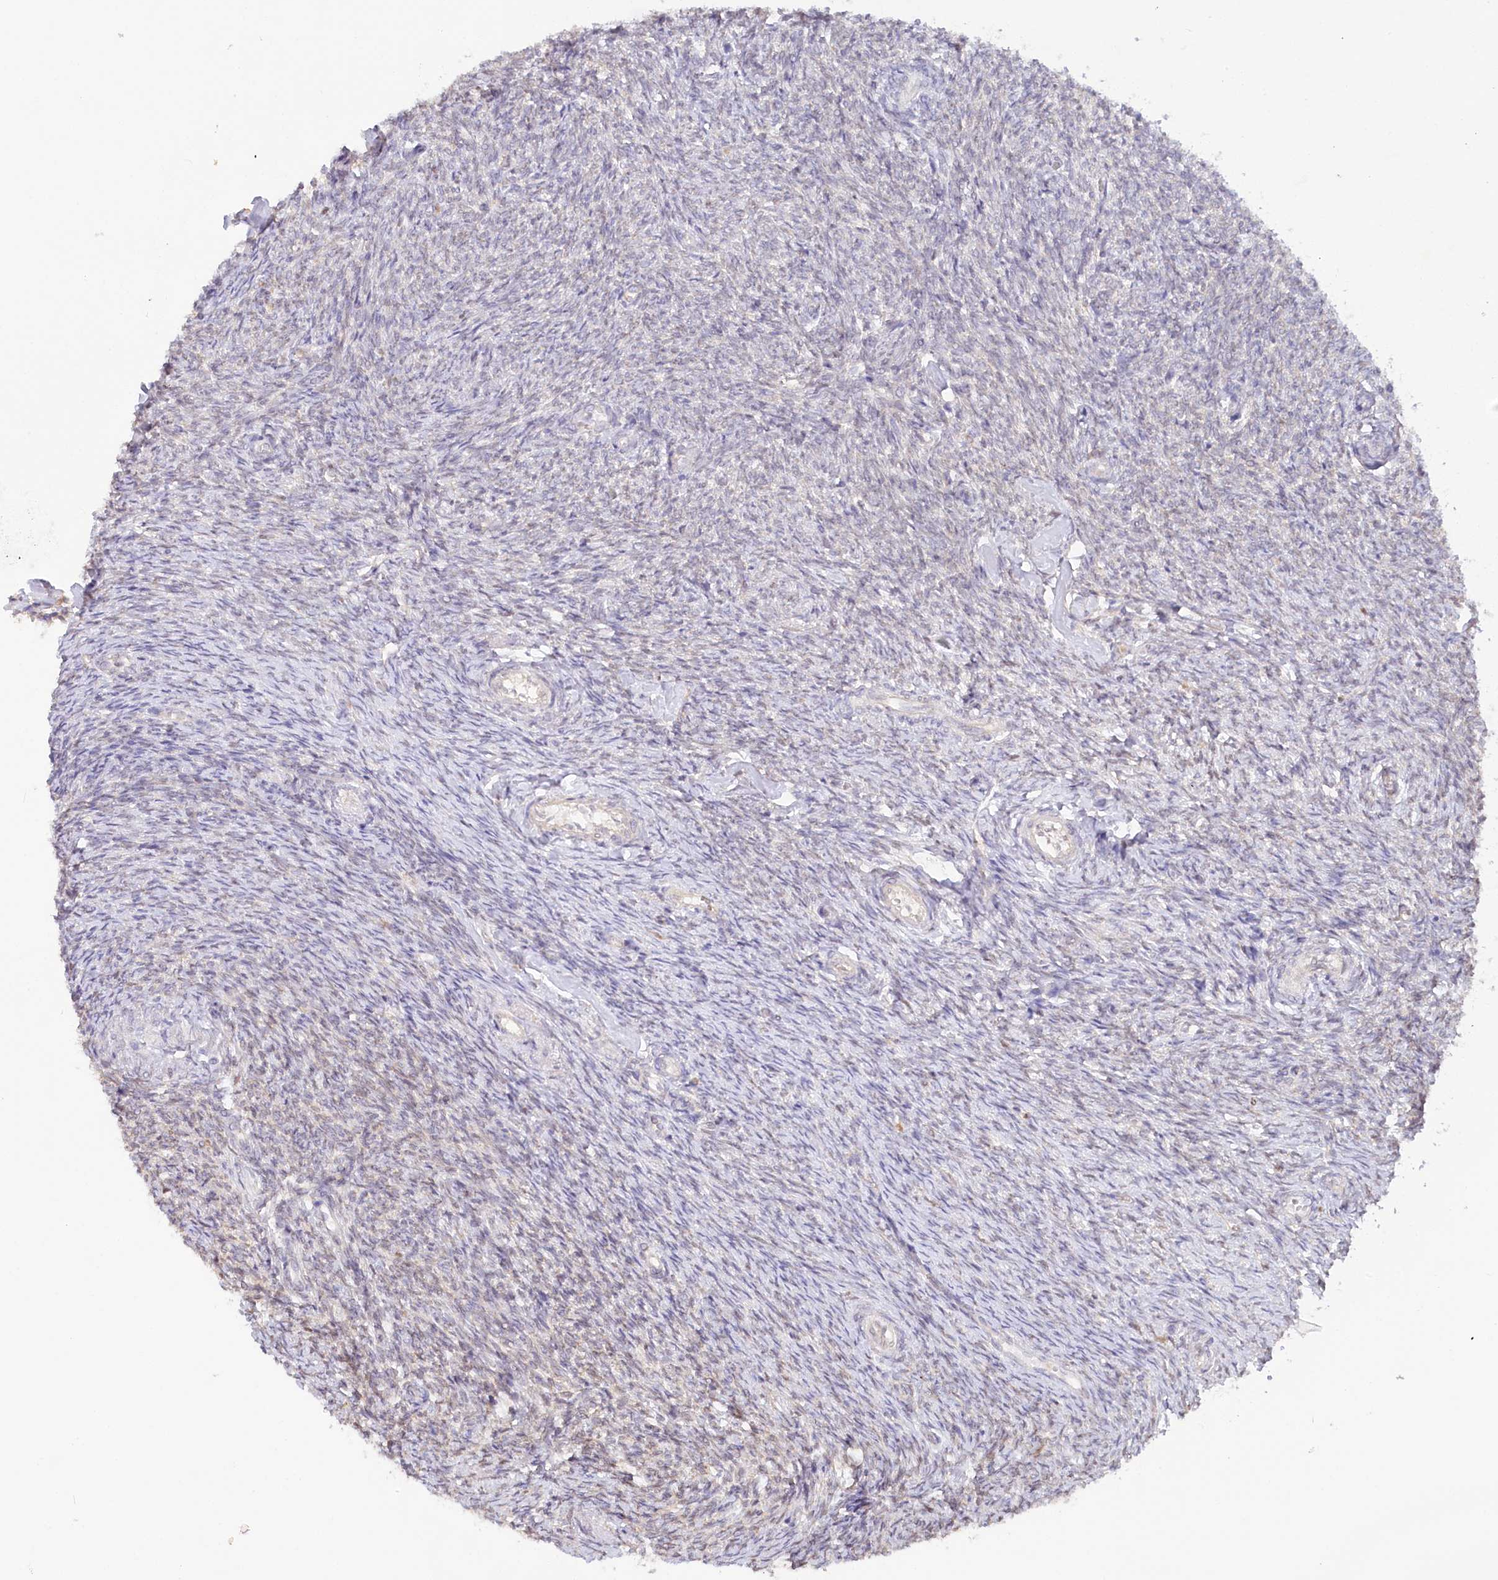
{"staining": {"intensity": "negative", "quantity": "none", "location": "none"}, "tissue": "ovary", "cell_type": "Follicle cells", "image_type": "normal", "snomed": [{"axis": "morphology", "description": "Normal tissue, NOS"}, {"axis": "topography", "description": "Ovary"}], "caption": "This is an immunohistochemistry micrograph of unremarkable human ovary. There is no positivity in follicle cells.", "gene": "PAIP2", "patient": {"sex": "female", "age": 44}}